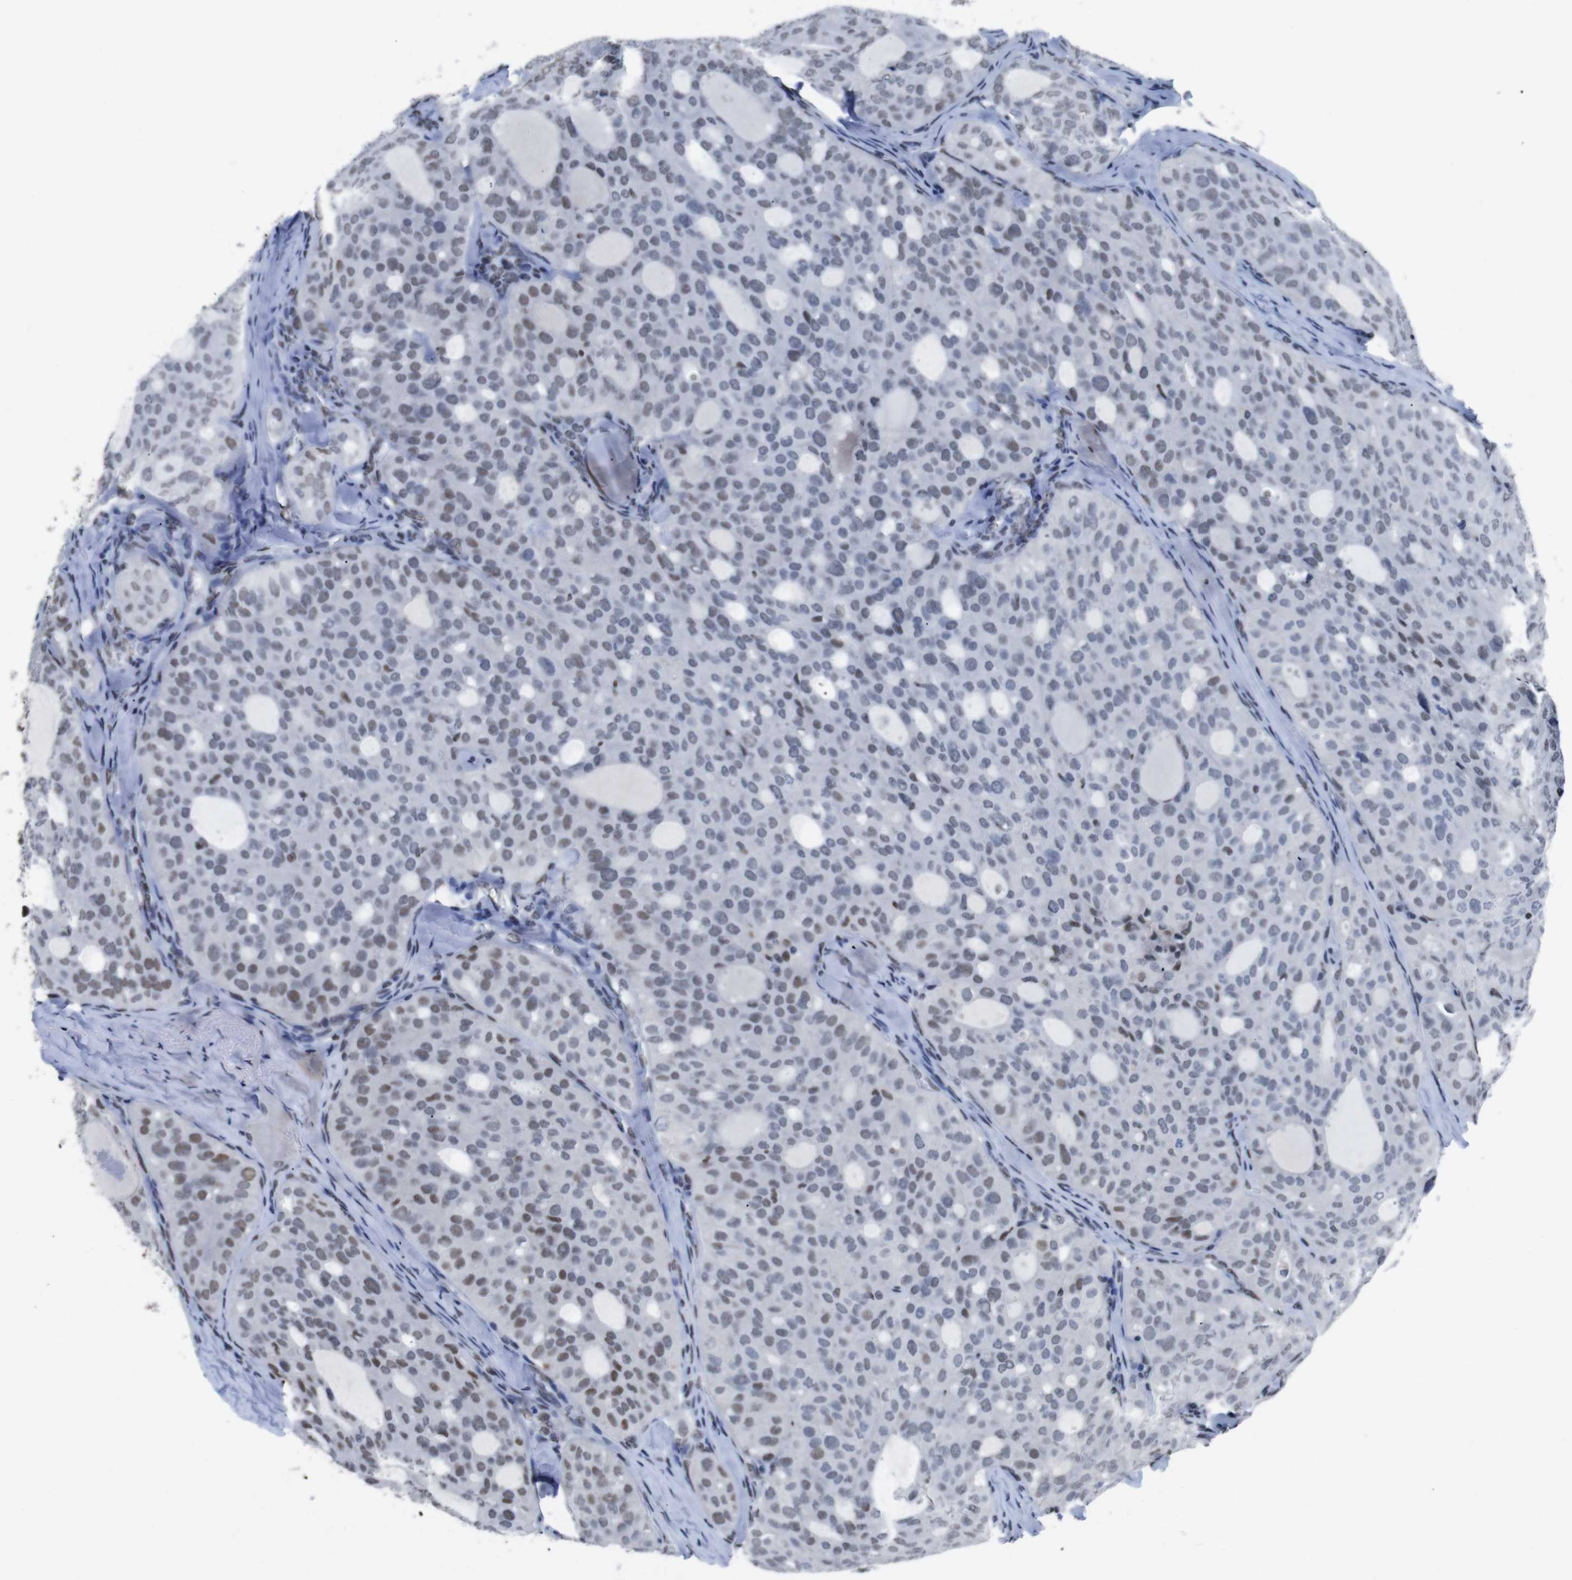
{"staining": {"intensity": "weak", "quantity": "25%-75%", "location": "nuclear"}, "tissue": "thyroid cancer", "cell_type": "Tumor cells", "image_type": "cancer", "snomed": [{"axis": "morphology", "description": "Follicular adenoma carcinoma, NOS"}, {"axis": "topography", "description": "Thyroid gland"}], "caption": "Tumor cells exhibit weak nuclear positivity in about 25%-75% of cells in thyroid follicular adenoma carcinoma. (brown staining indicates protein expression, while blue staining denotes nuclei).", "gene": "PIP4P2", "patient": {"sex": "male", "age": 75}}